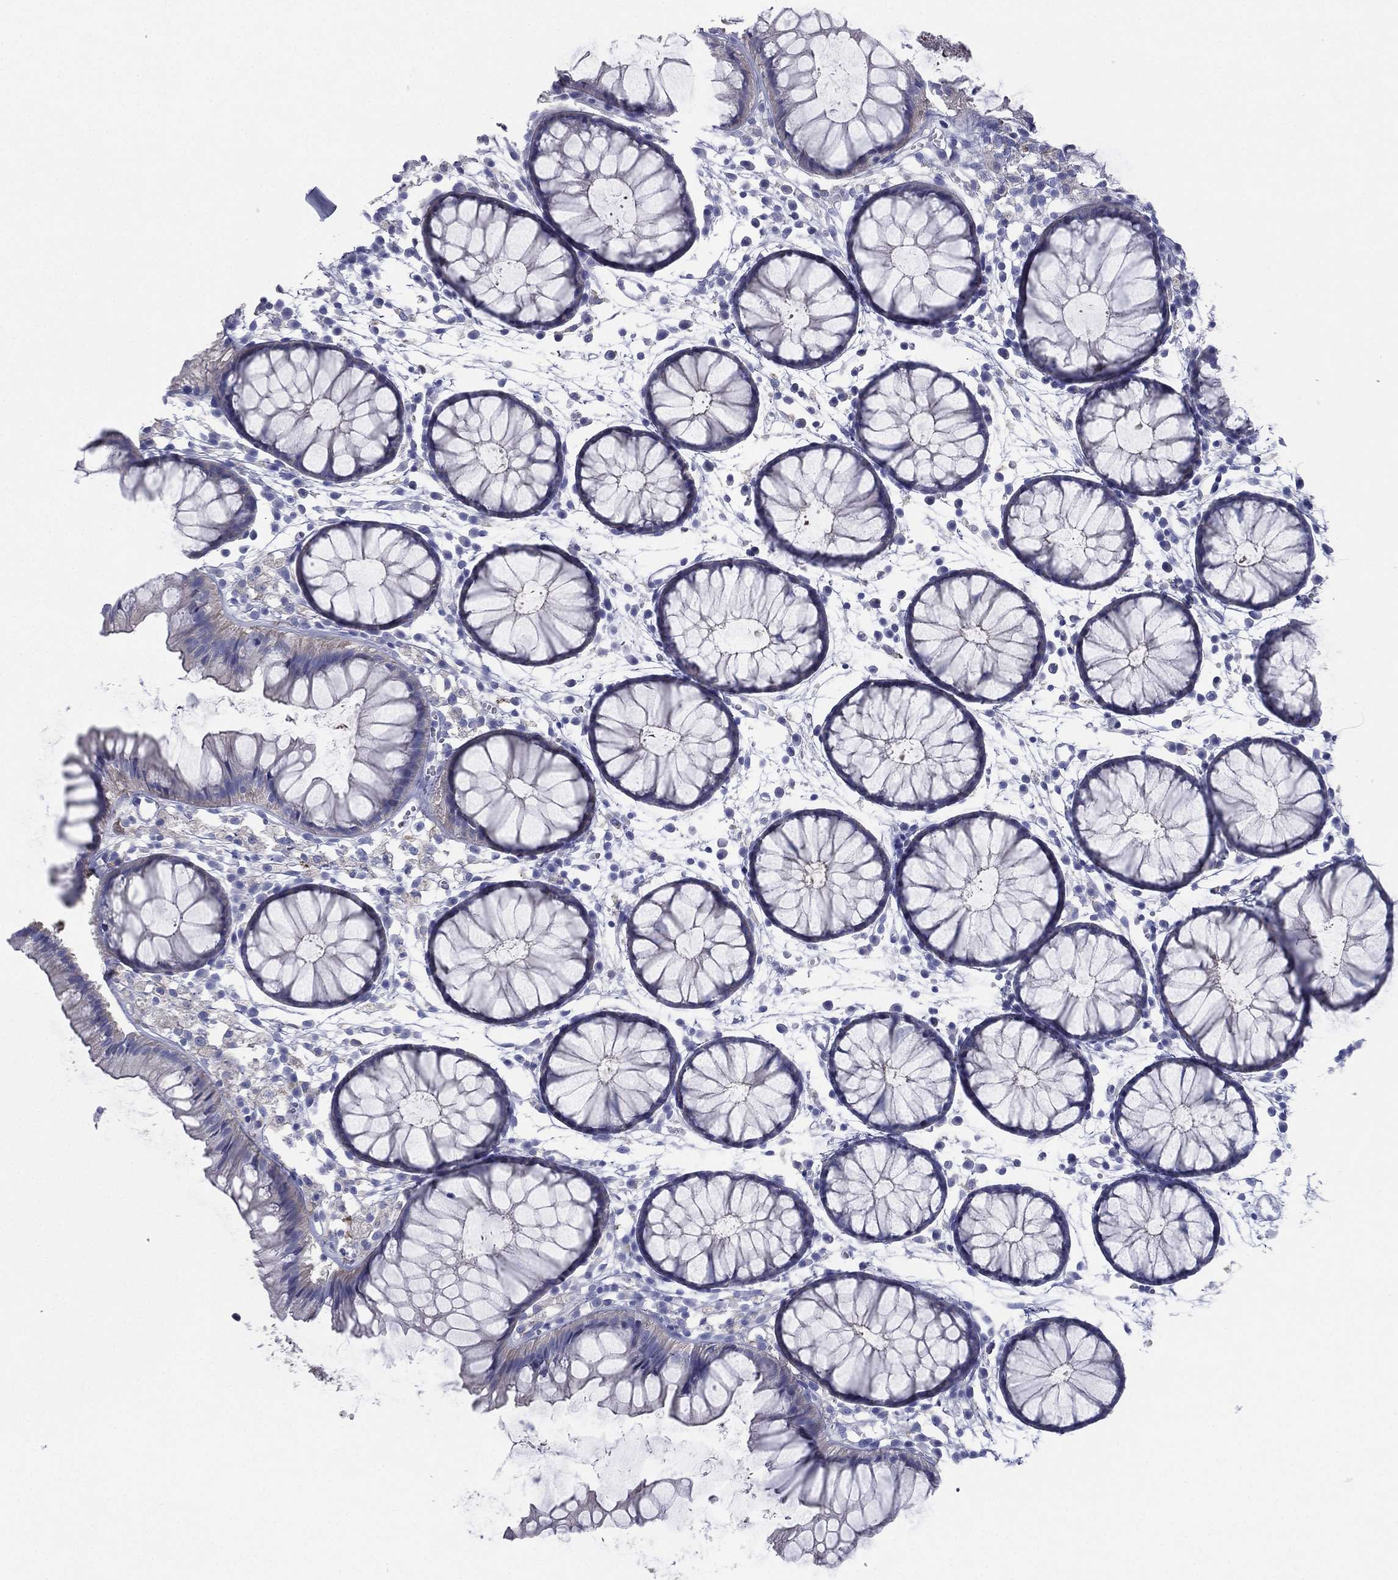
{"staining": {"intensity": "negative", "quantity": "none", "location": "none"}, "tissue": "colon", "cell_type": "Endothelial cells", "image_type": "normal", "snomed": [{"axis": "morphology", "description": "Normal tissue, NOS"}, {"axis": "morphology", "description": "Adenocarcinoma, NOS"}, {"axis": "topography", "description": "Colon"}], "caption": "Immunohistochemistry (IHC) micrograph of unremarkable human colon stained for a protein (brown), which shows no expression in endothelial cells. (Stains: DAB (3,3'-diaminobenzidine) immunohistochemistry with hematoxylin counter stain, Microscopy: brightfield microscopy at high magnification).", "gene": "FCER2", "patient": {"sex": "male", "age": 65}}